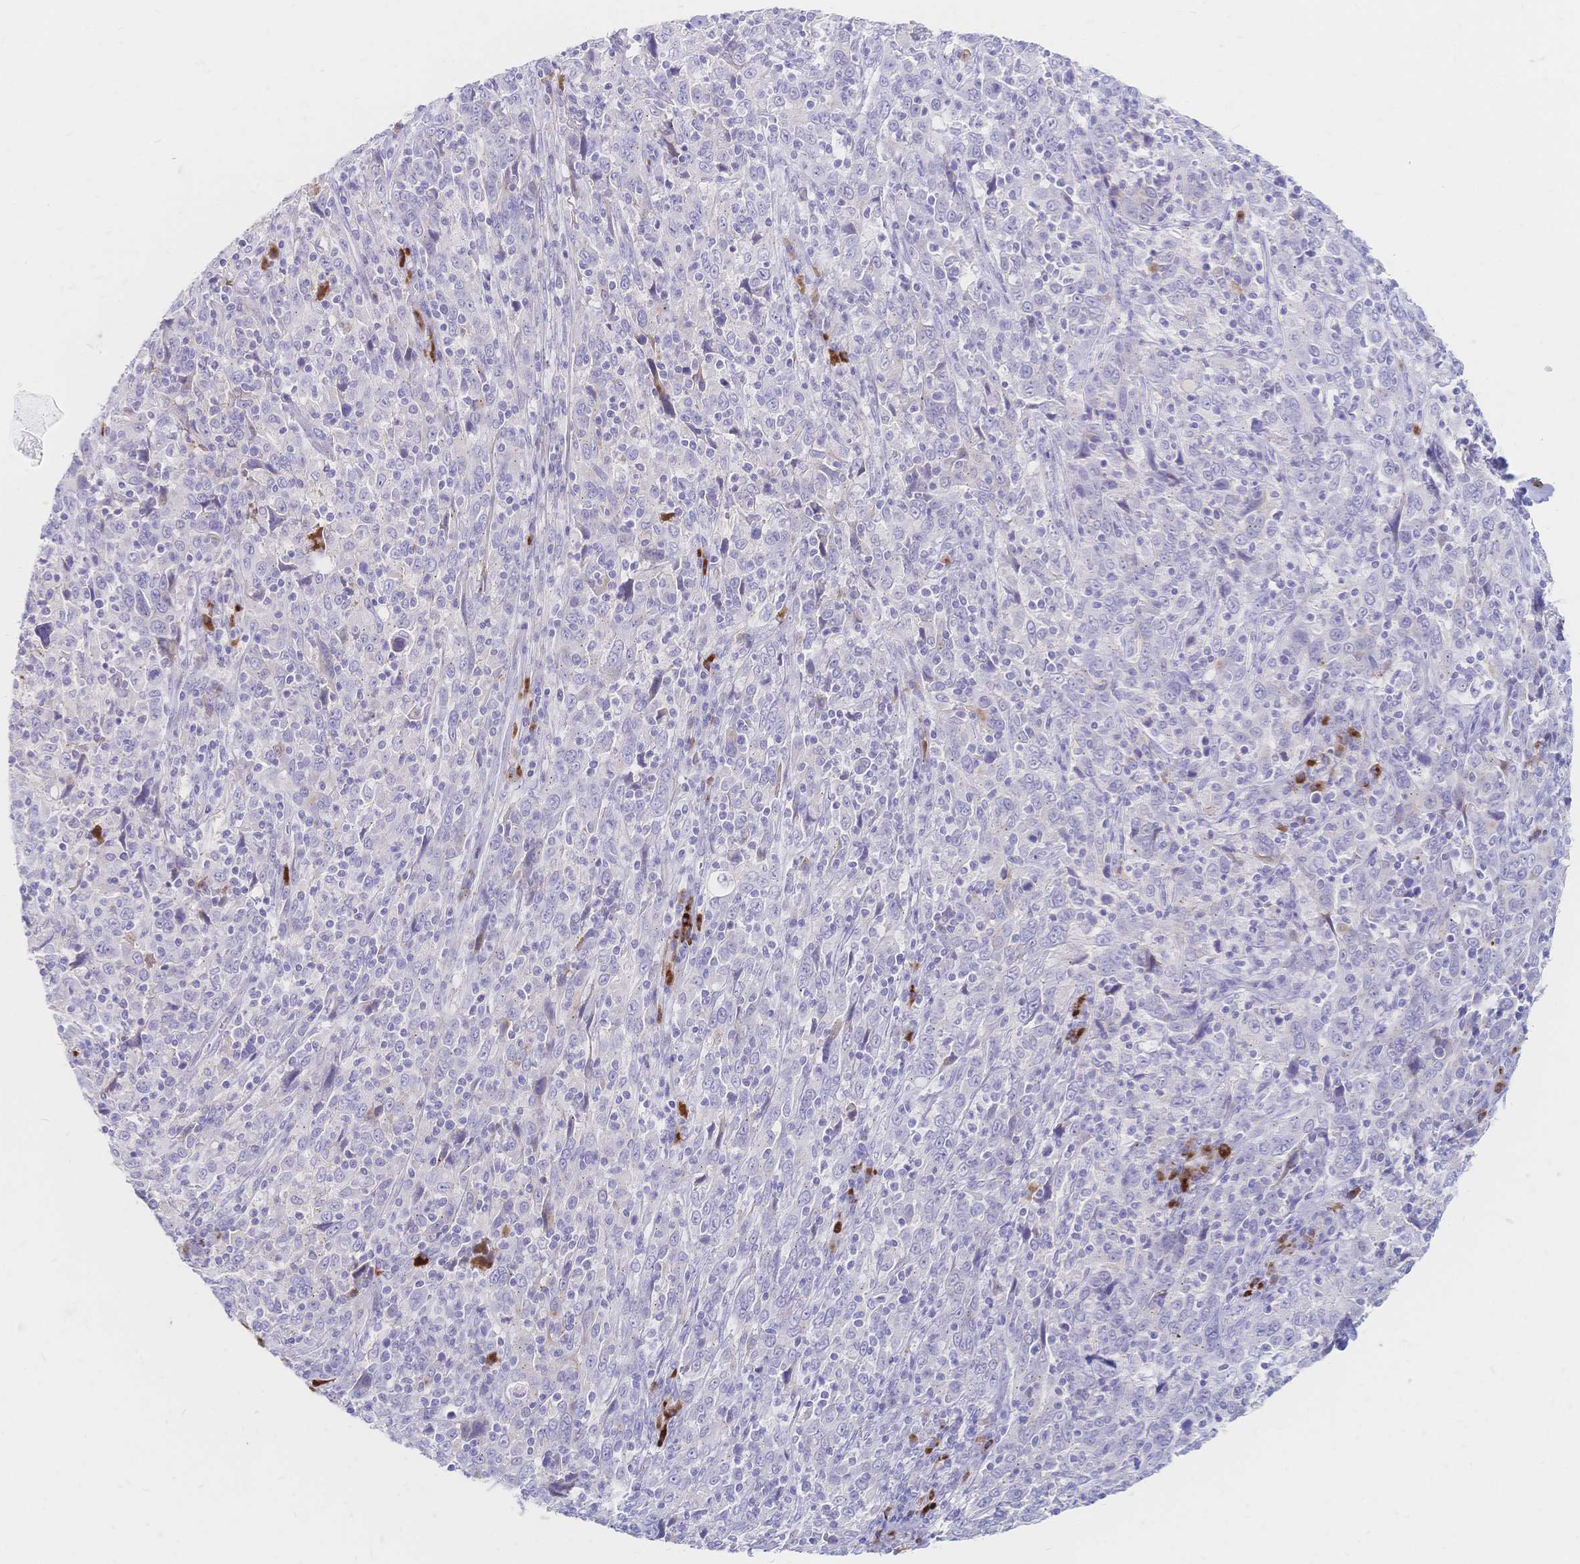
{"staining": {"intensity": "negative", "quantity": "none", "location": "none"}, "tissue": "cervical cancer", "cell_type": "Tumor cells", "image_type": "cancer", "snomed": [{"axis": "morphology", "description": "Squamous cell carcinoma, NOS"}, {"axis": "topography", "description": "Cervix"}], "caption": "An immunohistochemistry micrograph of squamous cell carcinoma (cervical) is shown. There is no staining in tumor cells of squamous cell carcinoma (cervical).", "gene": "PSORS1C2", "patient": {"sex": "female", "age": 46}}